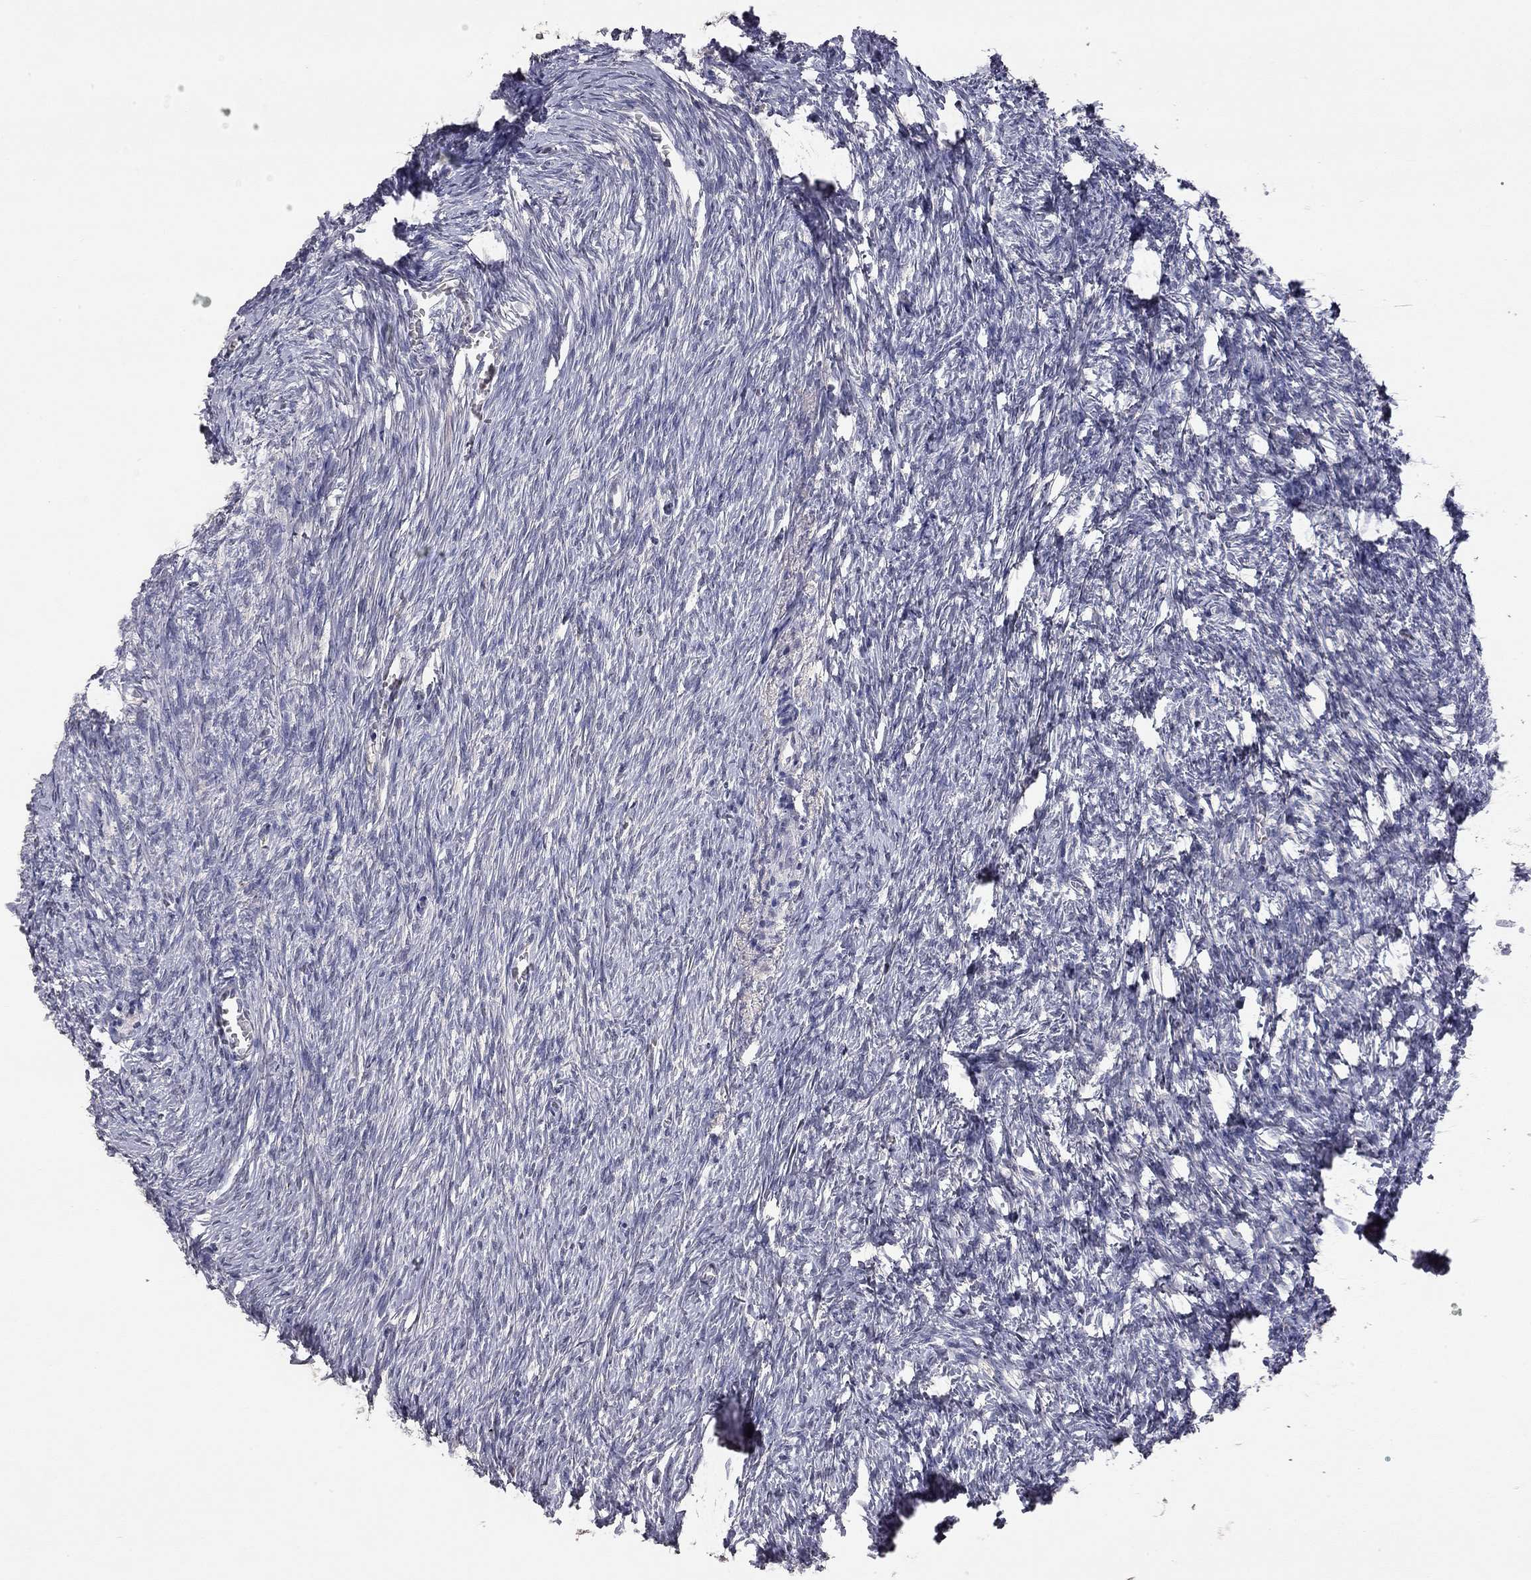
{"staining": {"intensity": "negative", "quantity": "none", "location": "none"}, "tissue": "ovary", "cell_type": "Ovarian stroma cells", "image_type": "normal", "snomed": [{"axis": "morphology", "description": "Normal tissue, NOS"}, {"axis": "topography", "description": "Ovary"}], "caption": "This is a image of immunohistochemistry staining of benign ovary, which shows no expression in ovarian stroma cells.", "gene": "SYT12", "patient": {"sex": "female", "age": 39}}